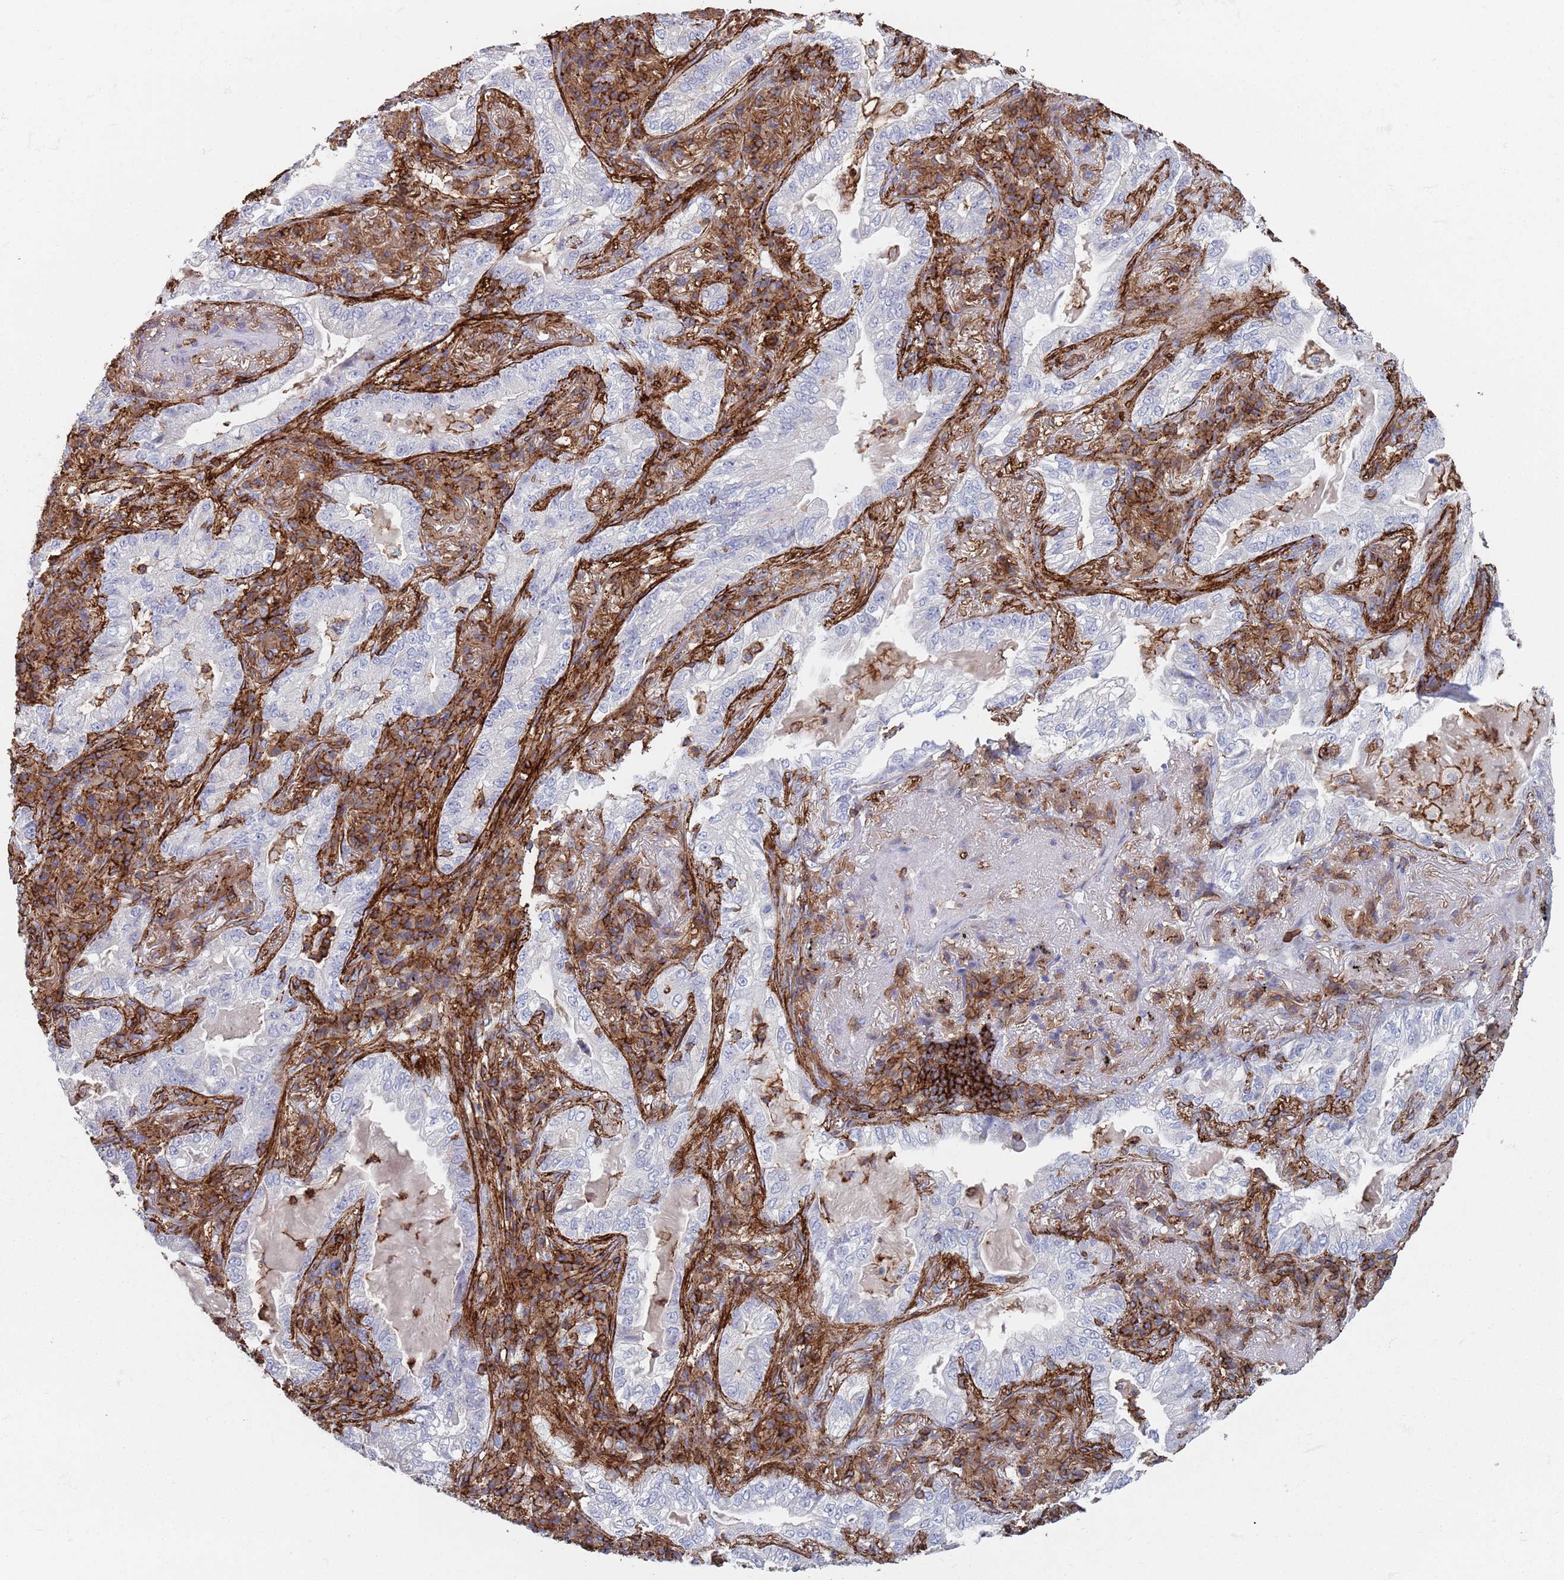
{"staining": {"intensity": "negative", "quantity": "none", "location": "none"}, "tissue": "lung cancer", "cell_type": "Tumor cells", "image_type": "cancer", "snomed": [{"axis": "morphology", "description": "Adenocarcinoma, NOS"}, {"axis": "topography", "description": "Lung"}], "caption": "The immunohistochemistry (IHC) histopathology image has no significant staining in tumor cells of lung cancer (adenocarcinoma) tissue.", "gene": "RNF144A", "patient": {"sex": "female", "age": 73}}